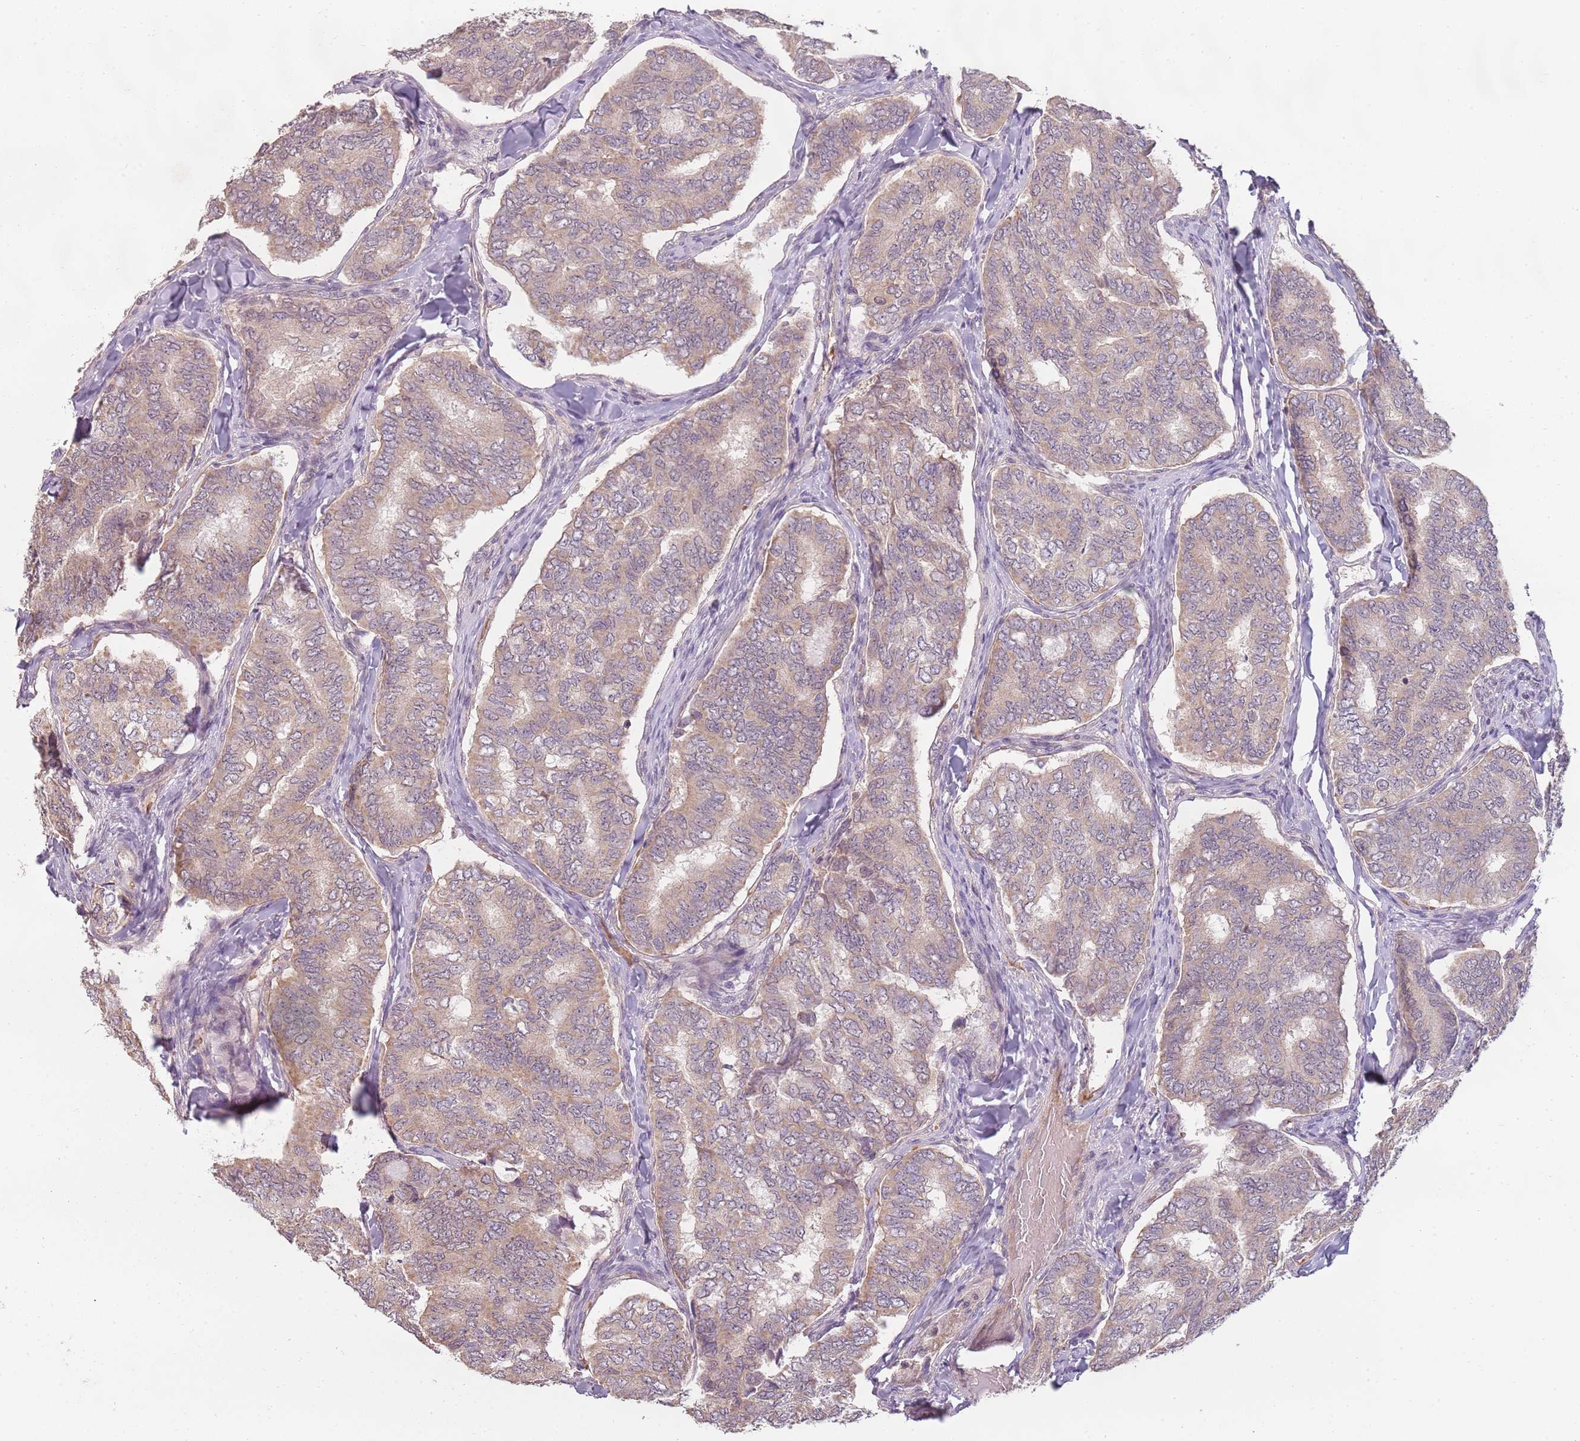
{"staining": {"intensity": "weak", "quantity": "25%-75%", "location": "cytoplasmic/membranous"}, "tissue": "thyroid cancer", "cell_type": "Tumor cells", "image_type": "cancer", "snomed": [{"axis": "morphology", "description": "Papillary adenocarcinoma, NOS"}, {"axis": "topography", "description": "Thyroid gland"}], "caption": "Thyroid cancer tissue exhibits weak cytoplasmic/membranous expression in about 25%-75% of tumor cells", "gene": "TEKT4", "patient": {"sex": "female", "age": 35}}